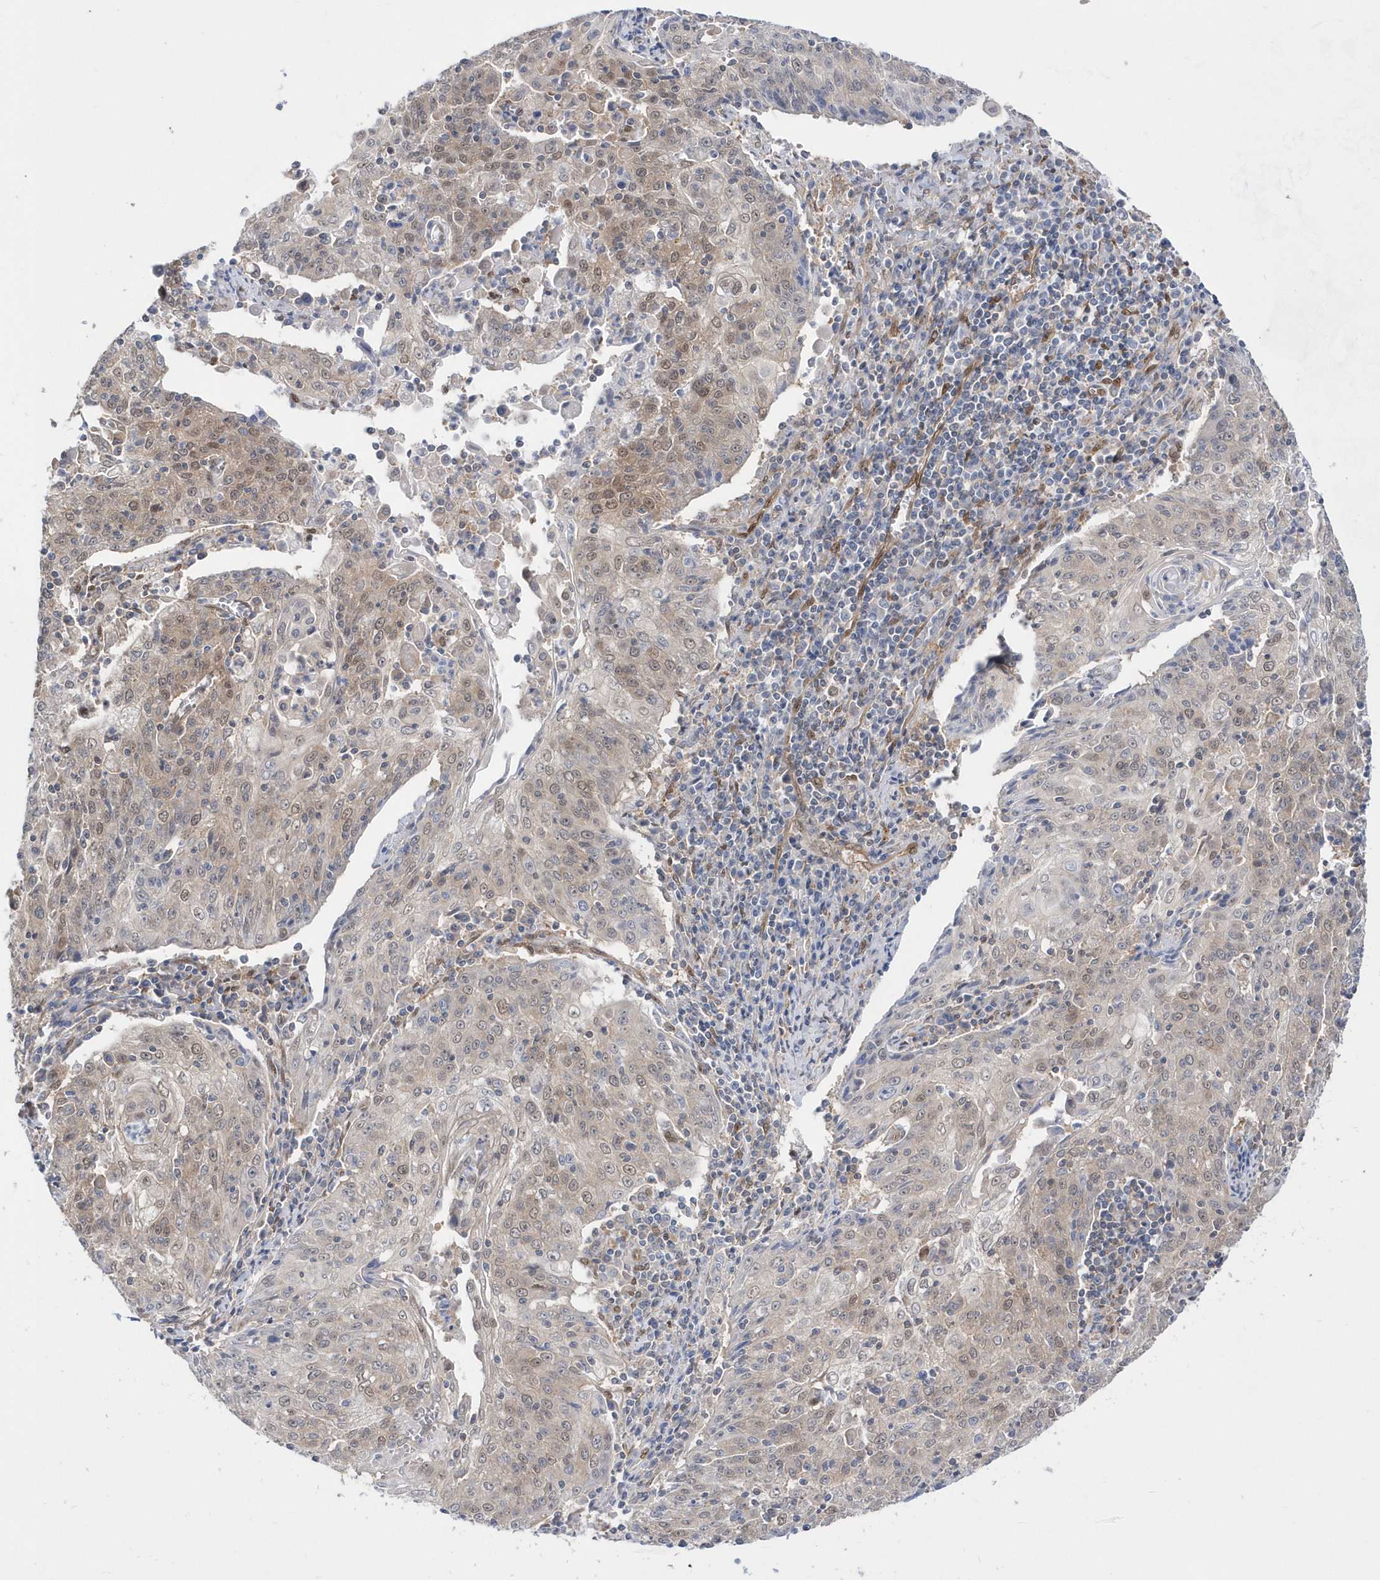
{"staining": {"intensity": "weak", "quantity": "25%-75%", "location": "cytoplasmic/membranous,nuclear"}, "tissue": "cervical cancer", "cell_type": "Tumor cells", "image_type": "cancer", "snomed": [{"axis": "morphology", "description": "Squamous cell carcinoma, NOS"}, {"axis": "topography", "description": "Cervix"}], "caption": "Cervical cancer stained with immunohistochemistry (IHC) exhibits weak cytoplasmic/membranous and nuclear expression in approximately 25%-75% of tumor cells. The staining is performed using DAB (3,3'-diaminobenzidine) brown chromogen to label protein expression. The nuclei are counter-stained blue using hematoxylin.", "gene": "BDH2", "patient": {"sex": "female", "age": 48}}